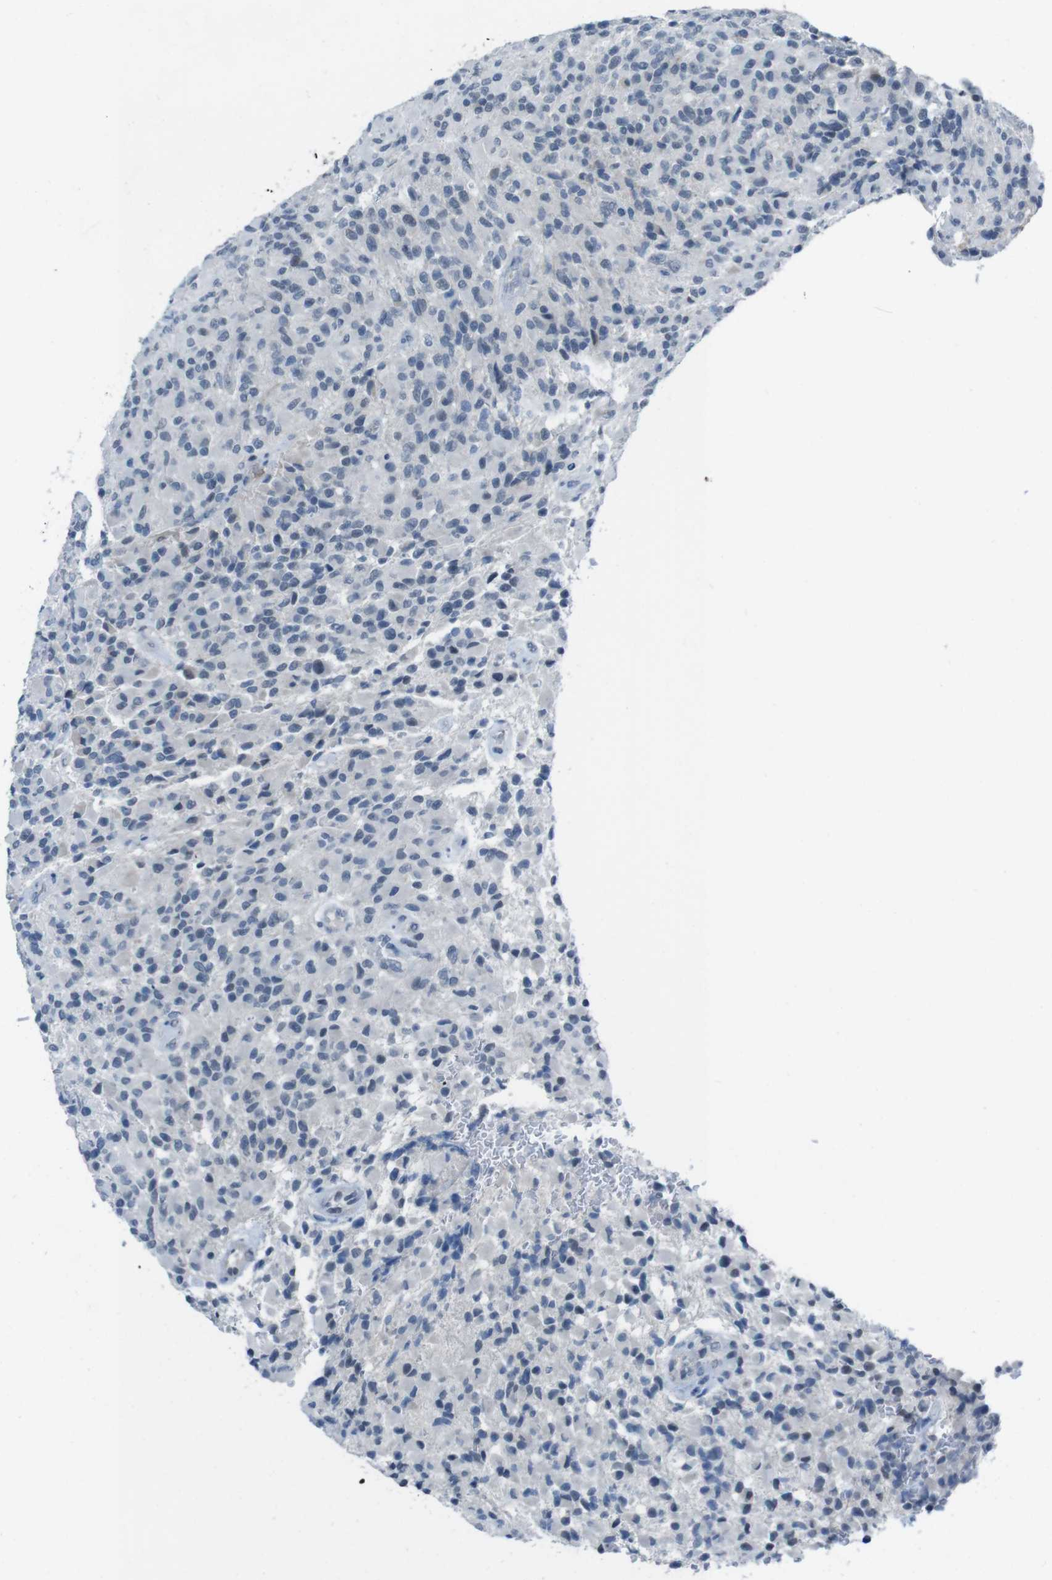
{"staining": {"intensity": "negative", "quantity": "none", "location": "none"}, "tissue": "glioma", "cell_type": "Tumor cells", "image_type": "cancer", "snomed": [{"axis": "morphology", "description": "Glioma, malignant, High grade"}, {"axis": "topography", "description": "Brain"}], "caption": "Tumor cells are negative for brown protein staining in malignant high-grade glioma. (DAB immunohistochemistry visualized using brightfield microscopy, high magnification).", "gene": "CDHR2", "patient": {"sex": "male", "age": 71}}